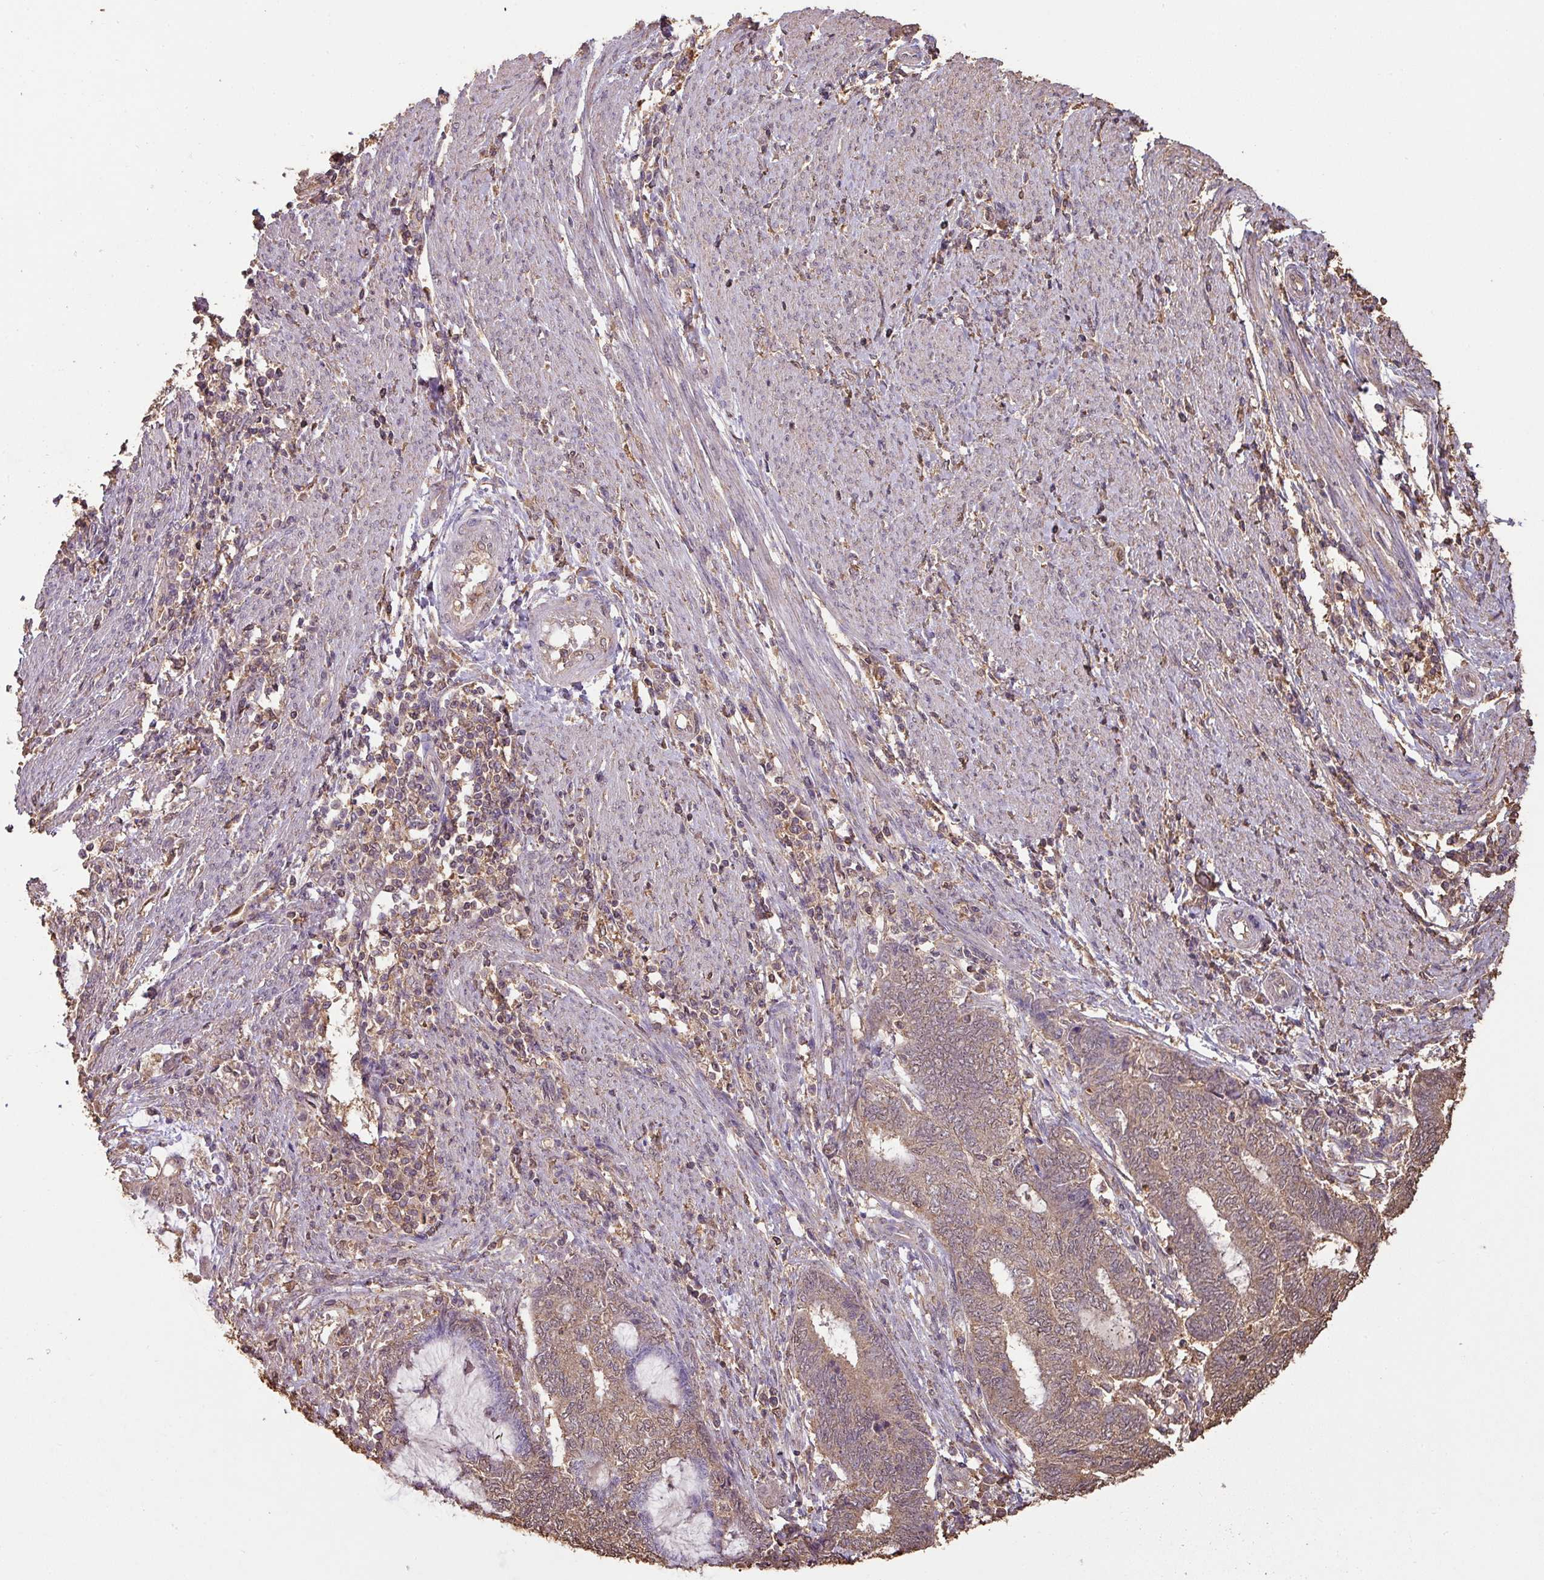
{"staining": {"intensity": "moderate", "quantity": ">75%", "location": "cytoplasmic/membranous"}, "tissue": "endometrial cancer", "cell_type": "Tumor cells", "image_type": "cancer", "snomed": [{"axis": "morphology", "description": "Adenocarcinoma, NOS"}, {"axis": "topography", "description": "Uterus"}, {"axis": "topography", "description": "Endometrium"}], "caption": "Human endometrial cancer stained for a protein (brown) reveals moderate cytoplasmic/membranous positive positivity in approximately >75% of tumor cells.", "gene": "ATAT1", "patient": {"sex": "female", "age": 70}}